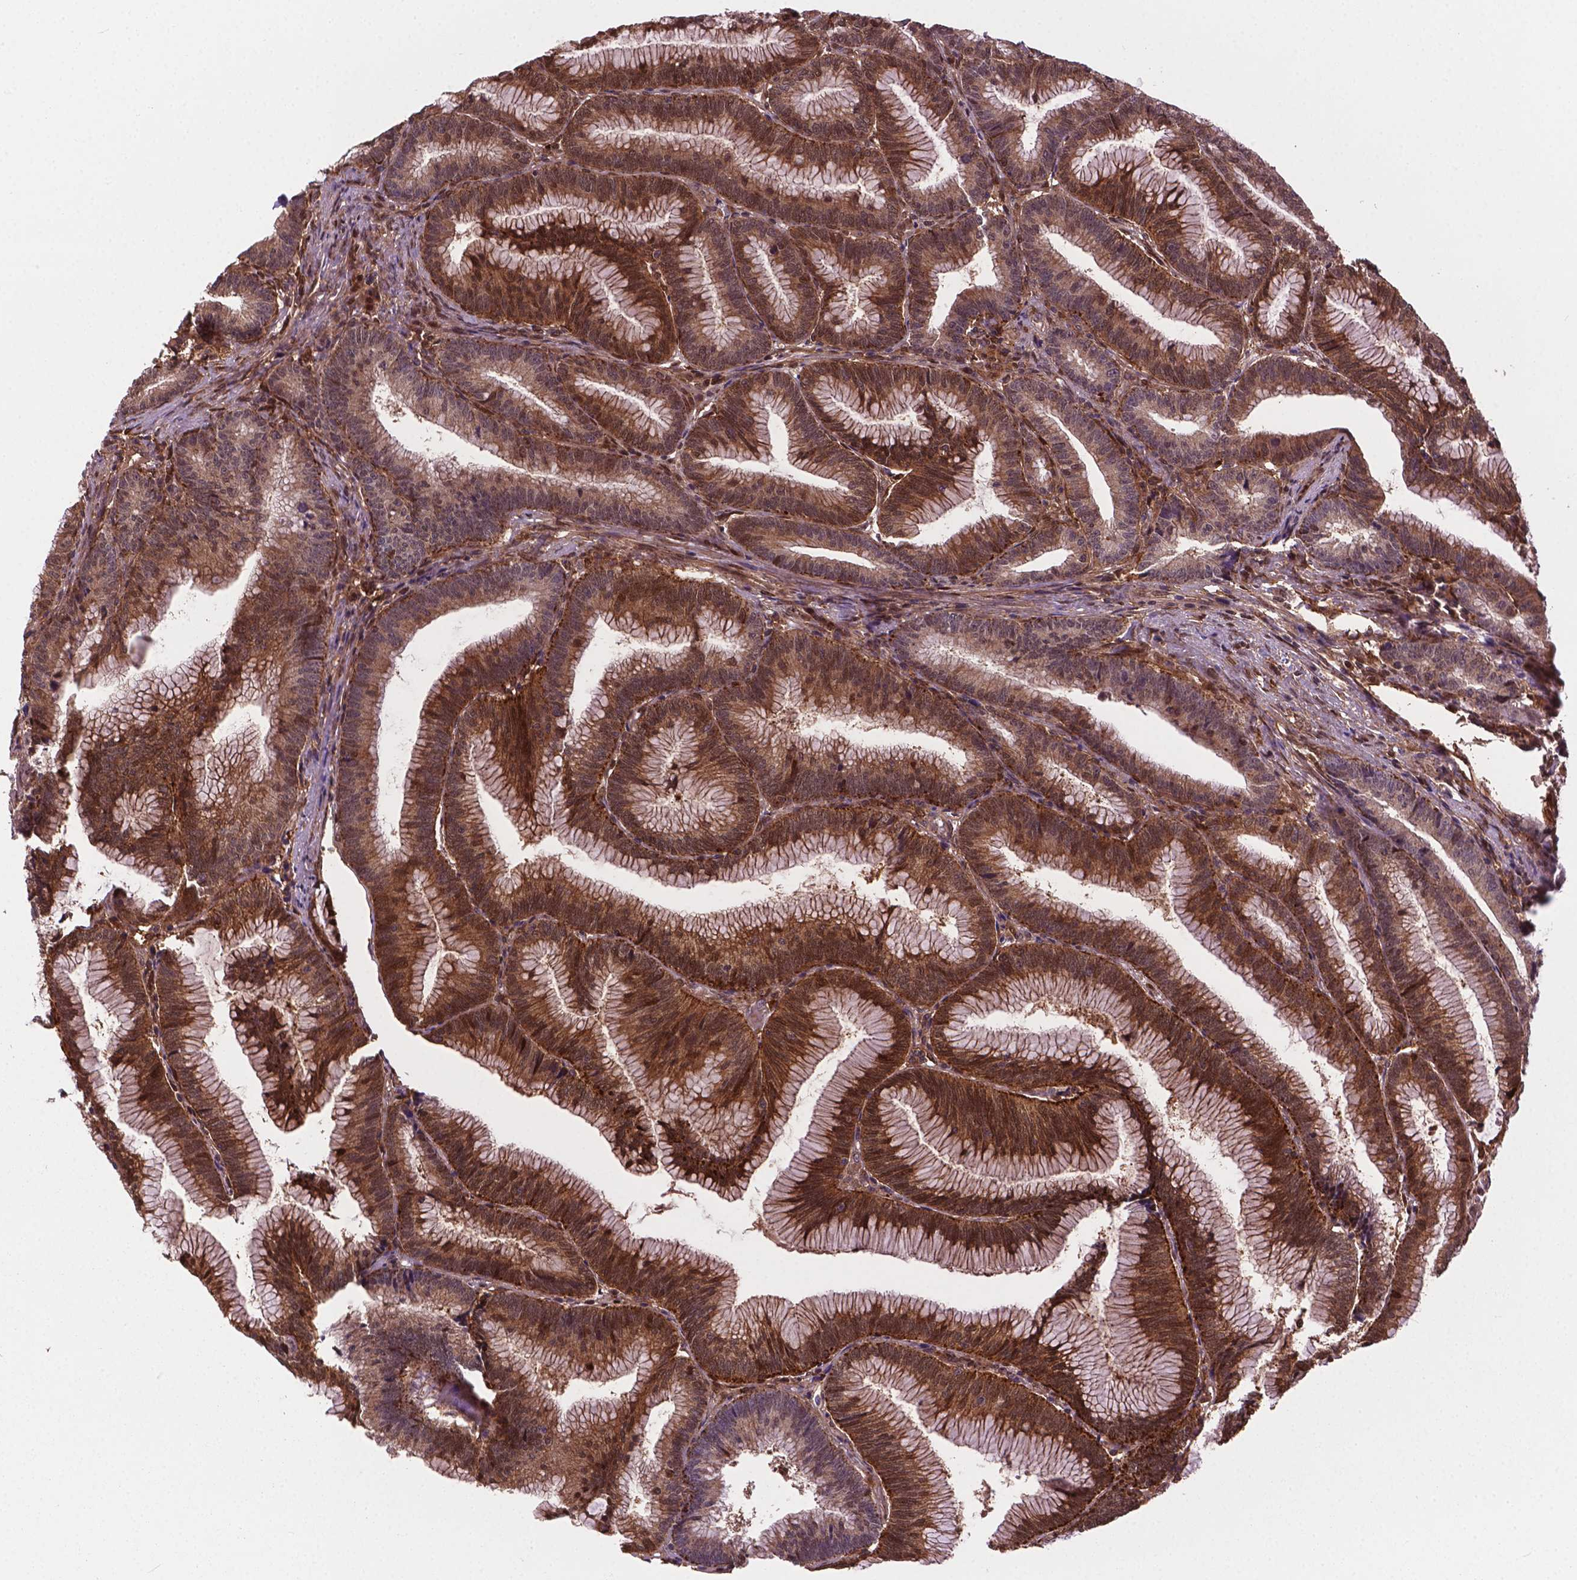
{"staining": {"intensity": "moderate", "quantity": ">75%", "location": "cytoplasmic/membranous,nuclear"}, "tissue": "colorectal cancer", "cell_type": "Tumor cells", "image_type": "cancer", "snomed": [{"axis": "morphology", "description": "Adenocarcinoma, NOS"}, {"axis": "topography", "description": "Colon"}], "caption": "Colorectal cancer stained for a protein (brown) demonstrates moderate cytoplasmic/membranous and nuclear positive staining in about >75% of tumor cells.", "gene": "PLIN3", "patient": {"sex": "female", "age": 78}}